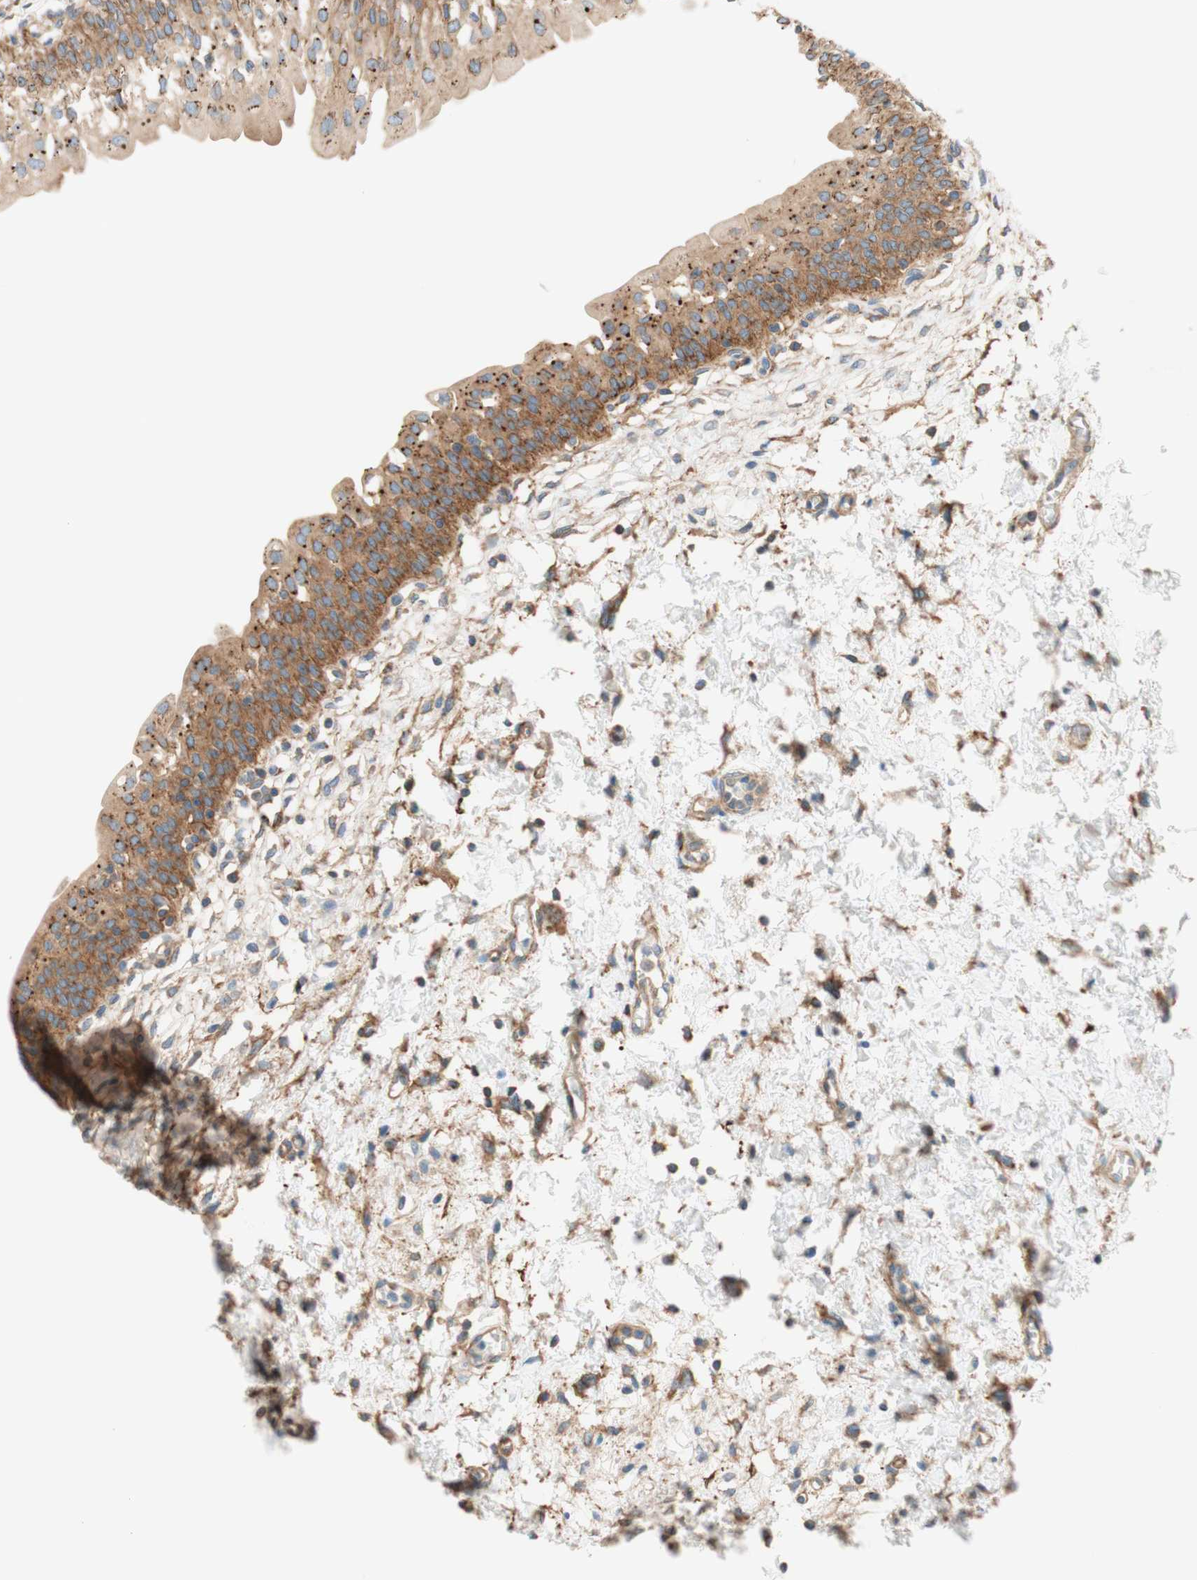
{"staining": {"intensity": "strong", "quantity": ">75%", "location": "cytoplasmic/membranous"}, "tissue": "urinary bladder", "cell_type": "Urothelial cells", "image_type": "normal", "snomed": [{"axis": "morphology", "description": "Normal tissue, NOS"}, {"axis": "topography", "description": "Urinary bladder"}], "caption": "A histopathology image of urinary bladder stained for a protein reveals strong cytoplasmic/membranous brown staining in urothelial cells. (Brightfield microscopy of DAB IHC at high magnification).", "gene": "VPS26A", "patient": {"sex": "male", "age": 55}}